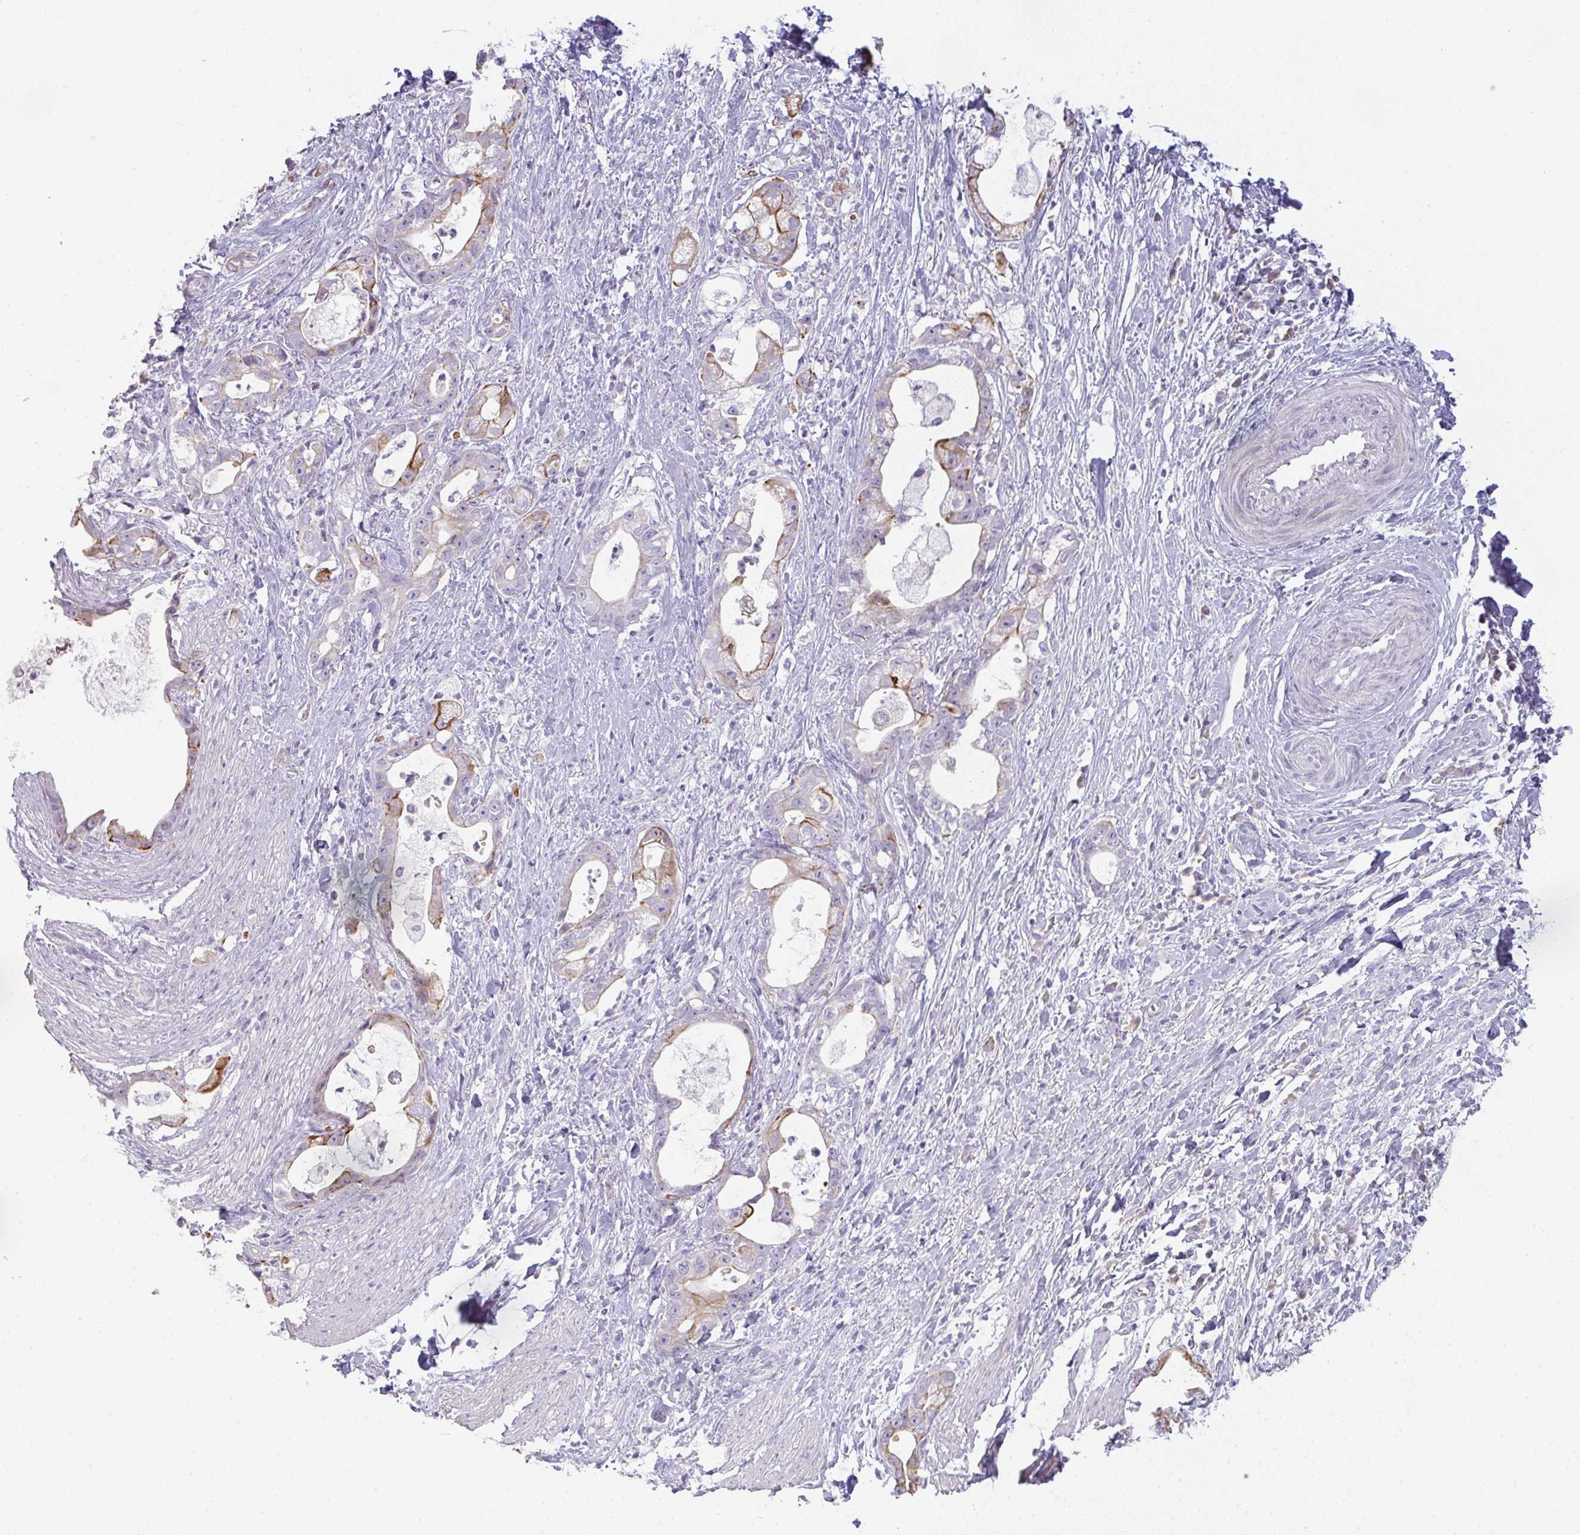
{"staining": {"intensity": "moderate", "quantity": "<25%", "location": "cytoplasmic/membranous"}, "tissue": "stomach cancer", "cell_type": "Tumor cells", "image_type": "cancer", "snomed": [{"axis": "morphology", "description": "Adenocarcinoma, NOS"}, {"axis": "topography", "description": "Stomach"}], "caption": "The image demonstrates staining of adenocarcinoma (stomach), revealing moderate cytoplasmic/membranous protein positivity (brown color) within tumor cells. The protein is shown in brown color, while the nuclei are stained blue.", "gene": "SIRPB2", "patient": {"sex": "male", "age": 55}}